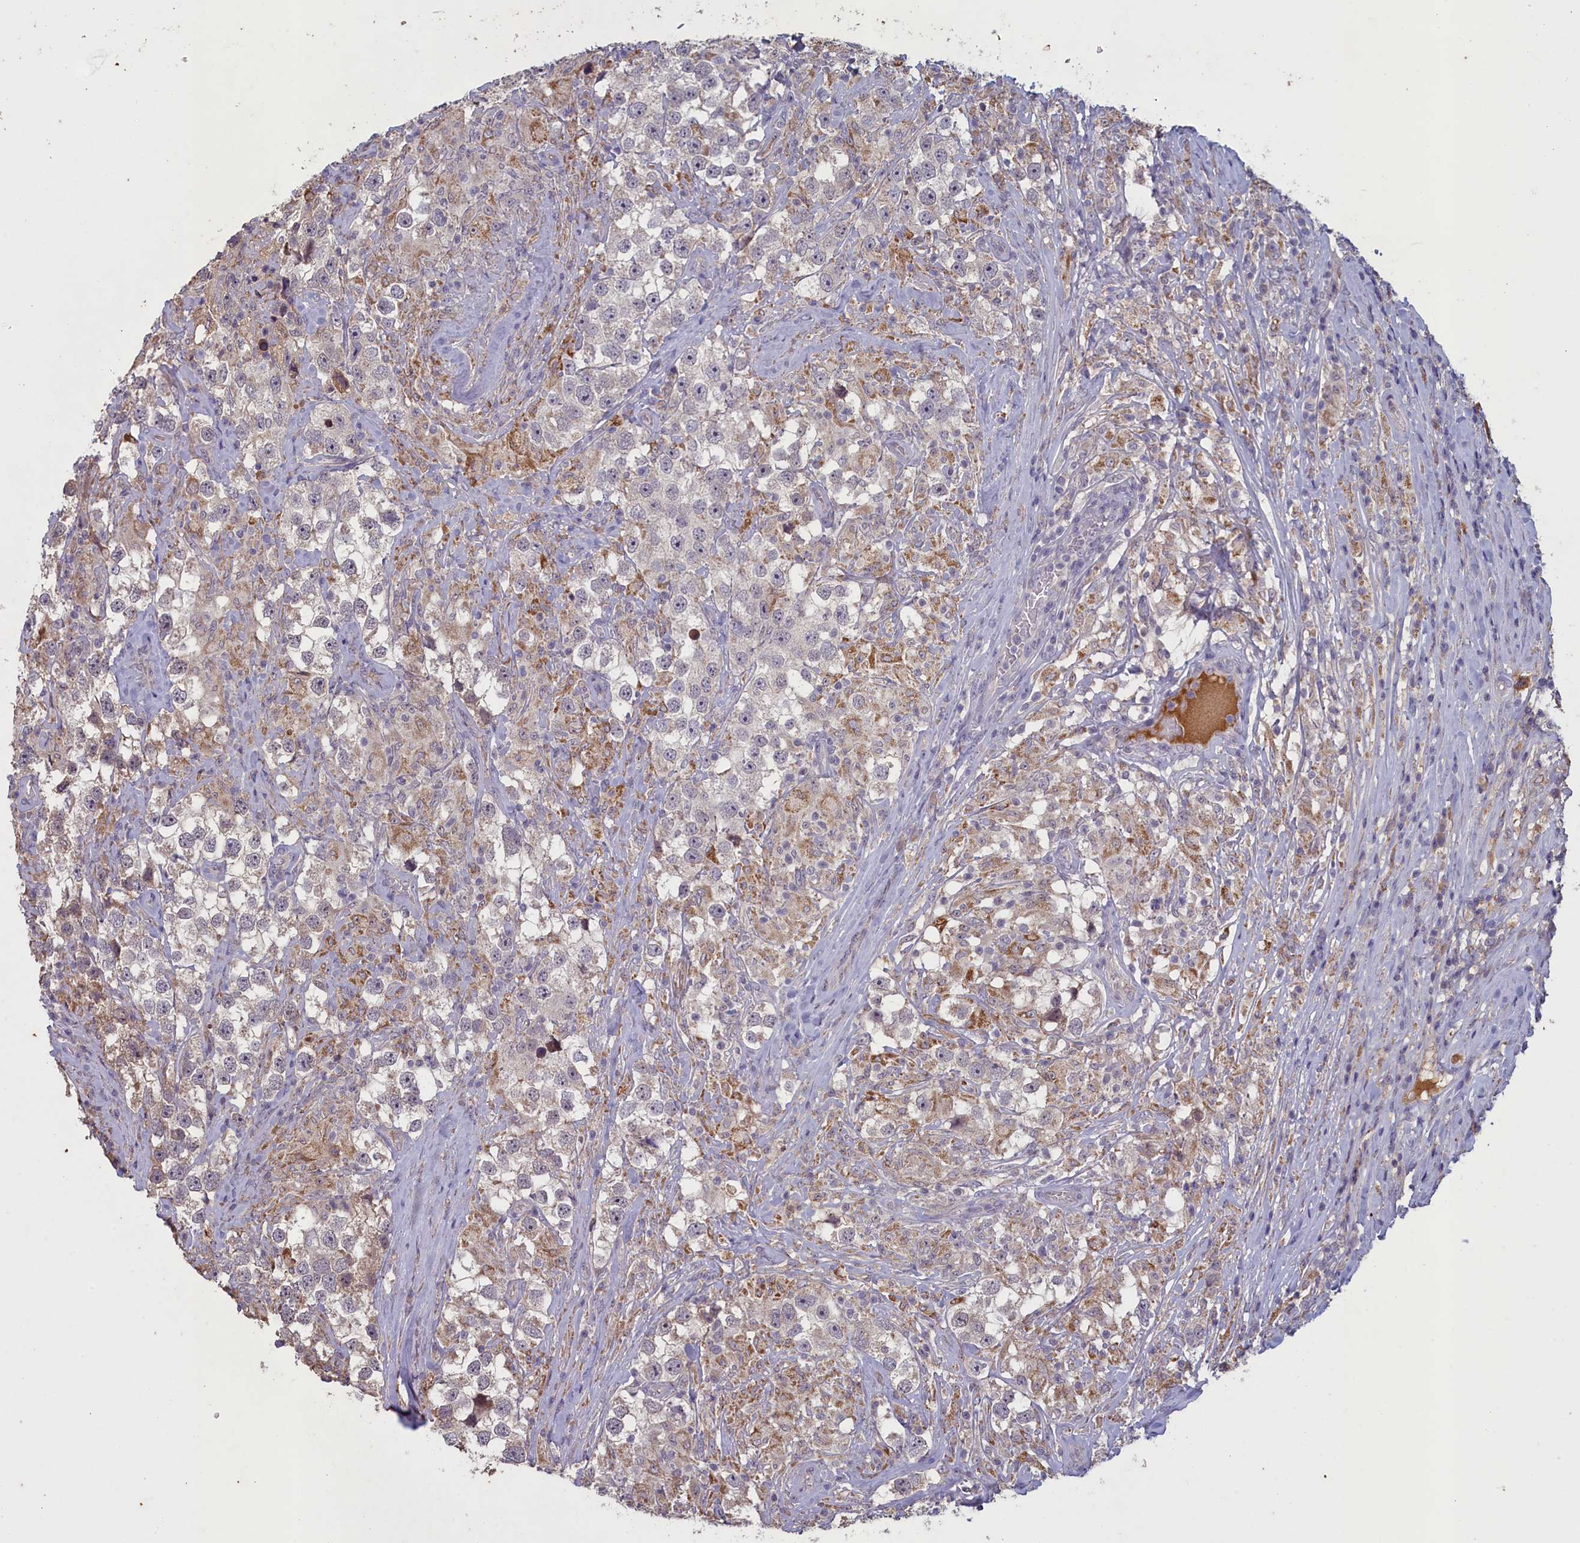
{"staining": {"intensity": "negative", "quantity": "none", "location": "none"}, "tissue": "testis cancer", "cell_type": "Tumor cells", "image_type": "cancer", "snomed": [{"axis": "morphology", "description": "Seminoma, NOS"}, {"axis": "topography", "description": "Testis"}], "caption": "An image of human seminoma (testis) is negative for staining in tumor cells.", "gene": "ATF7IP2", "patient": {"sex": "male", "age": 46}}